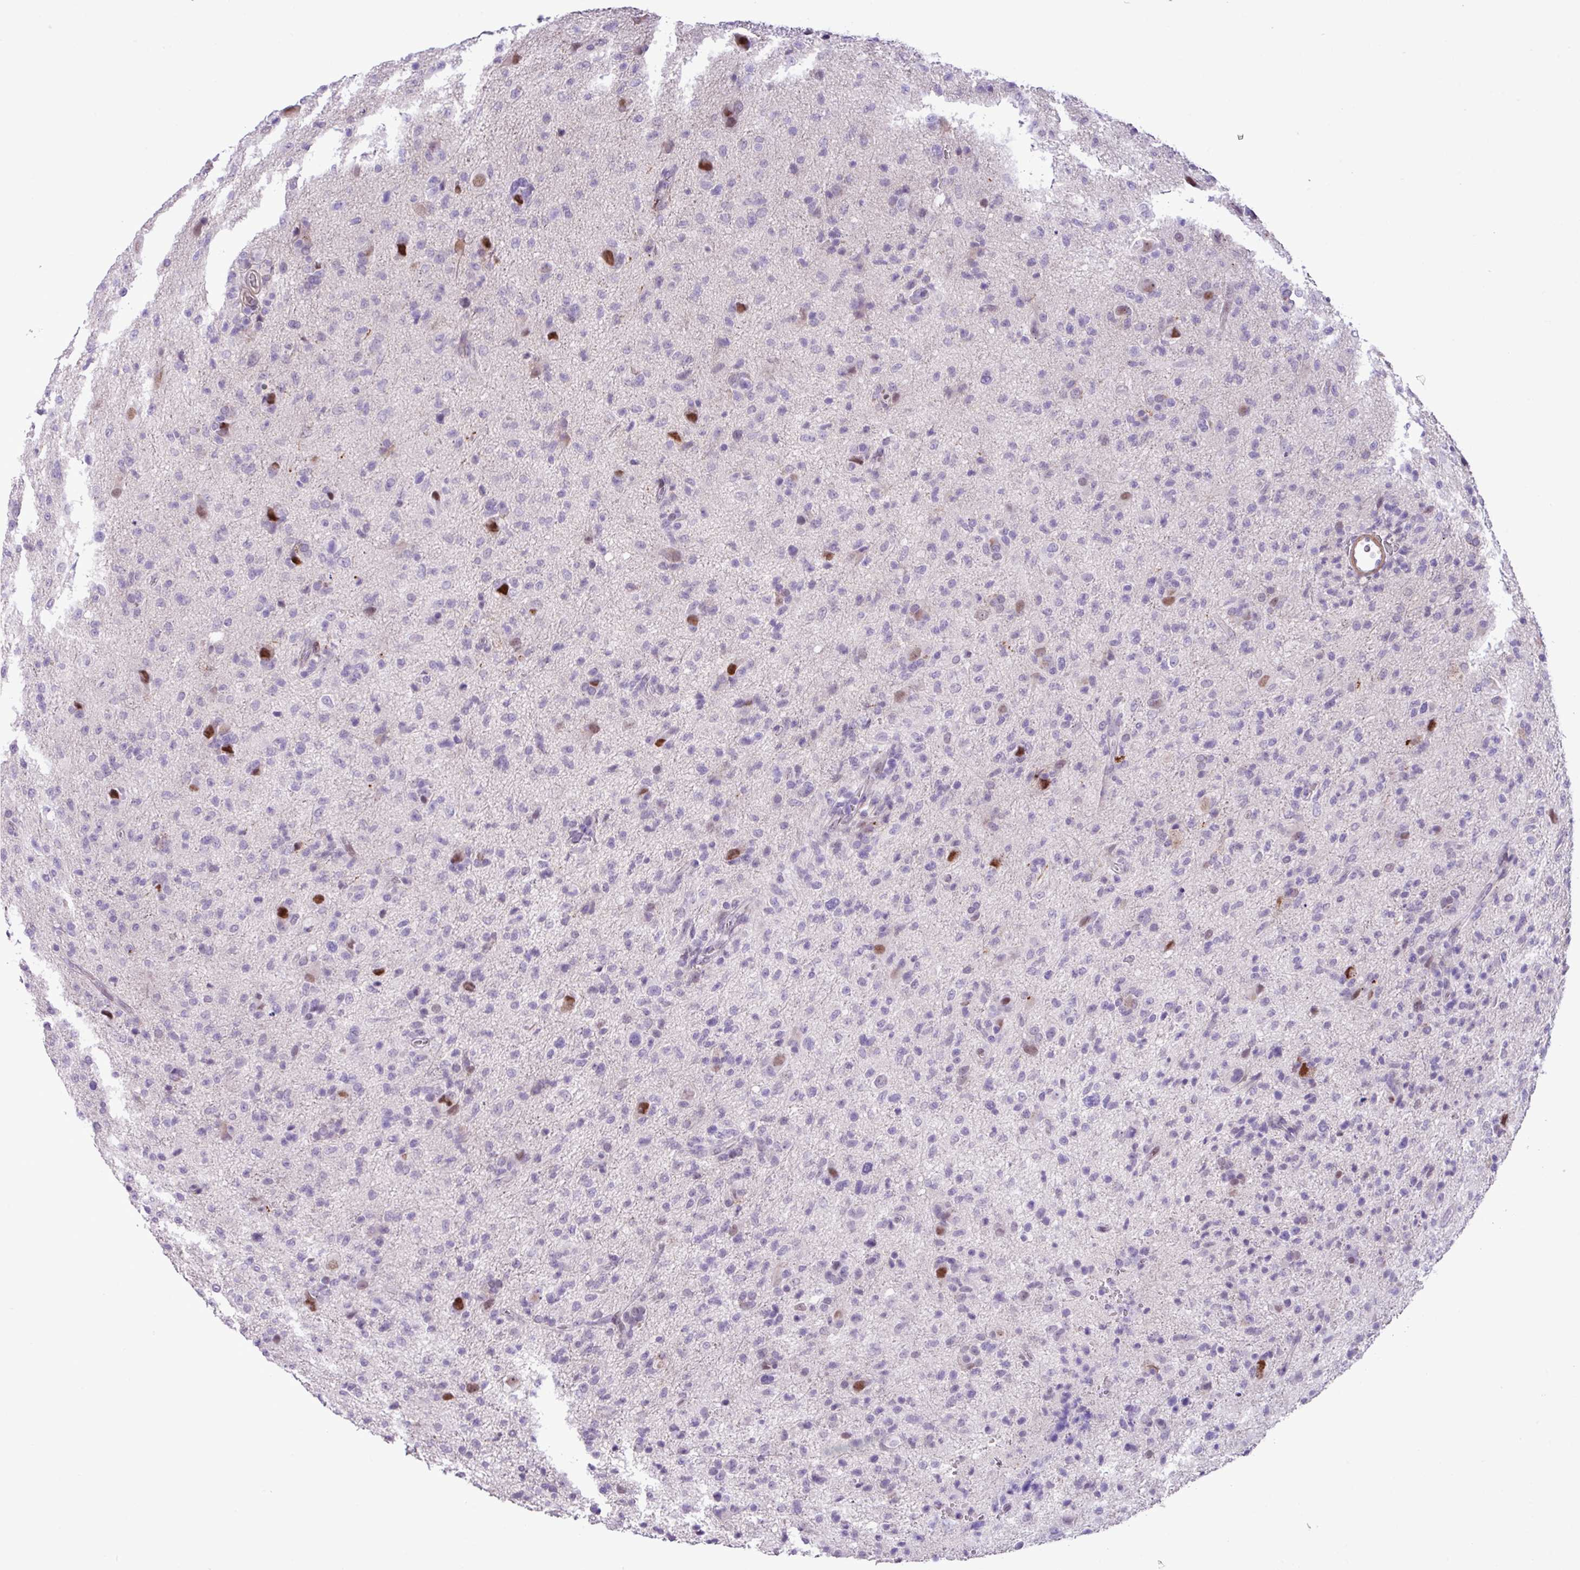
{"staining": {"intensity": "moderate", "quantity": "<25%", "location": "nuclear"}, "tissue": "glioma", "cell_type": "Tumor cells", "image_type": "cancer", "snomed": [{"axis": "morphology", "description": "Glioma, malignant, High grade"}, {"axis": "topography", "description": "Brain"}], "caption": "Moderate nuclear protein expression is seen in approximately <25% of tumor cells in glioma. The staining is performed using DAB brown chromogen to label protein expression. The nuclei are counter-stained blue using hematoxylin.", "gene": "YLPM1", "patient": {"sex": "female", "age": 57}}